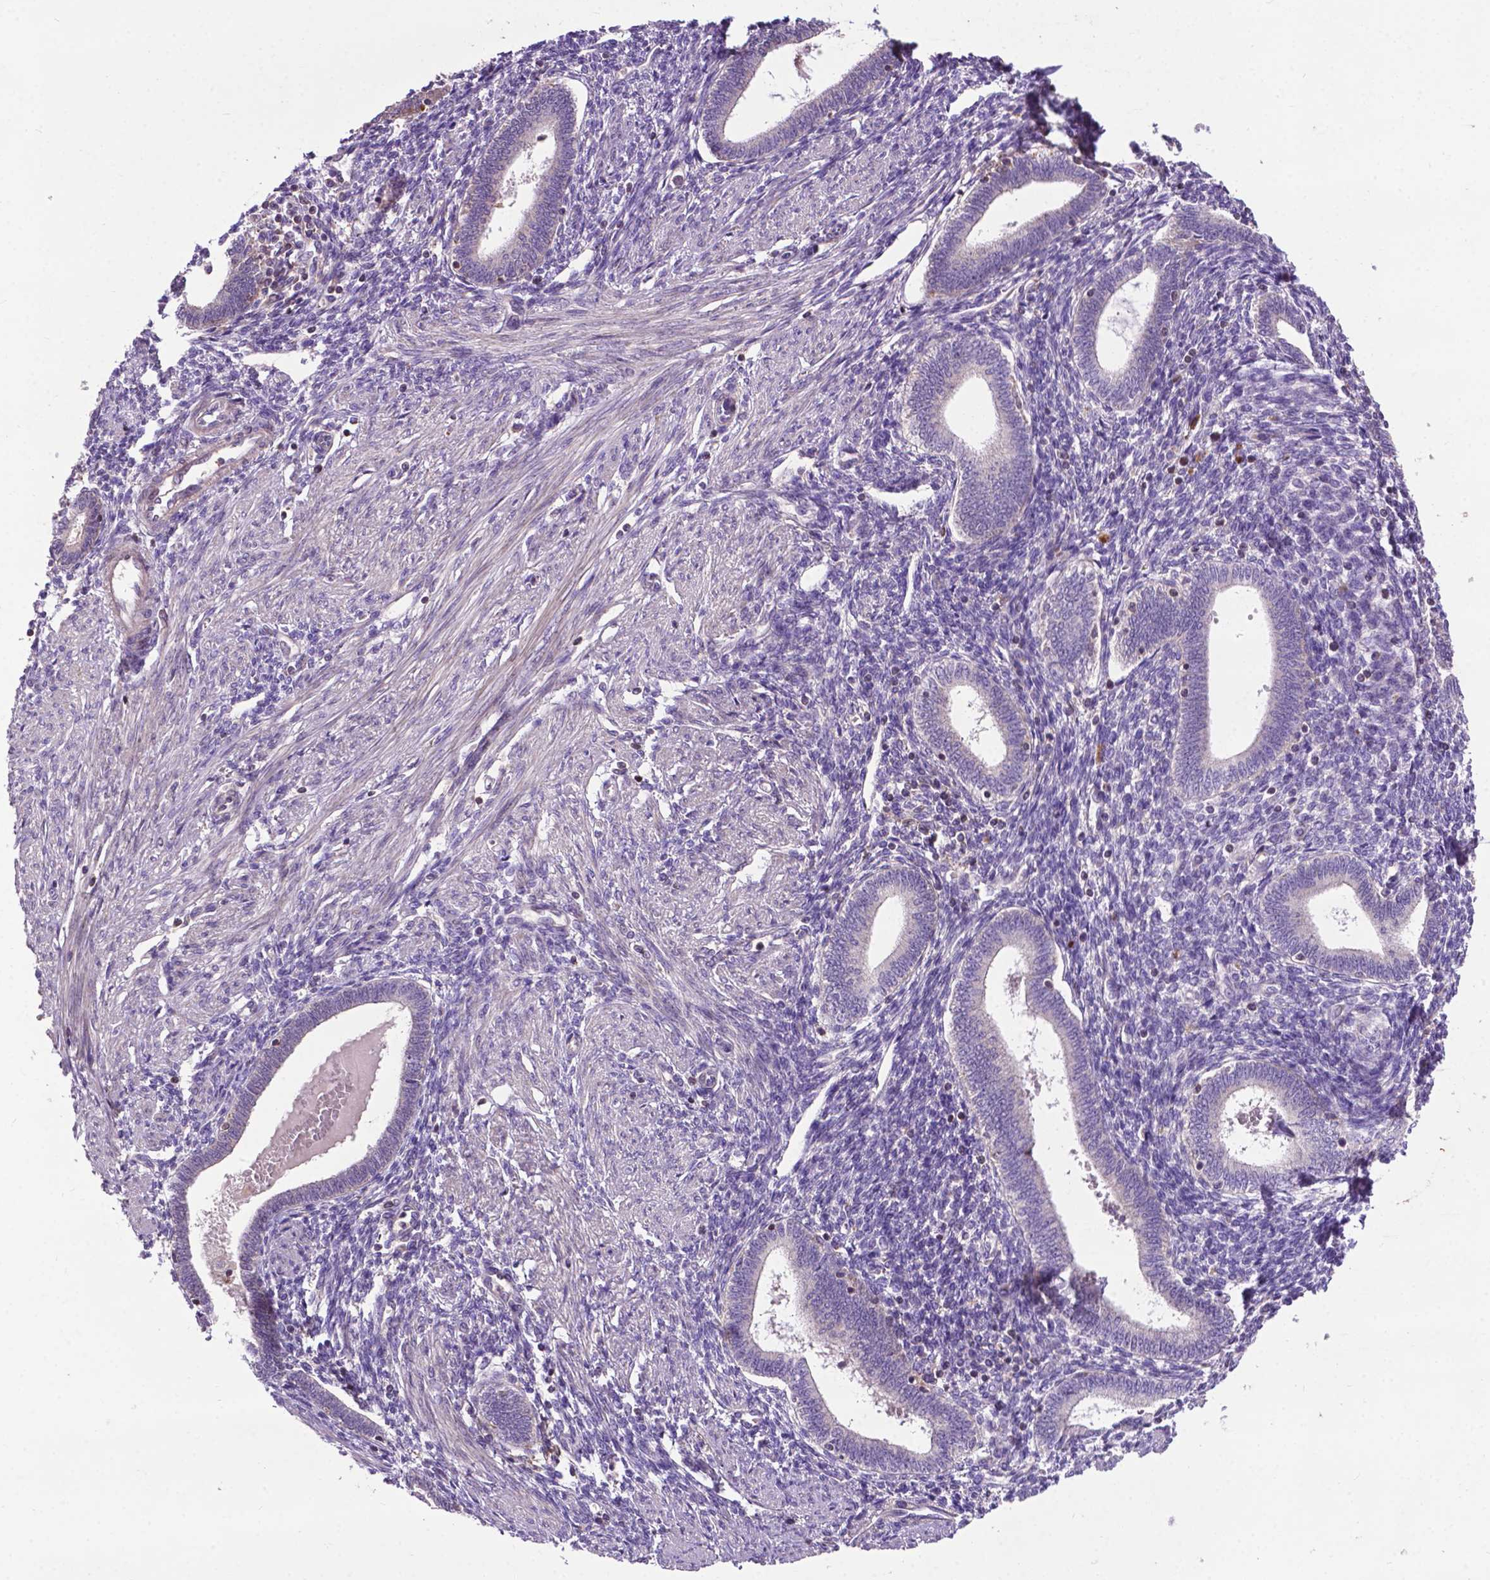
{"staining": {"intensity": "negative", "quantity": "none", "location": "none"}, "tissue": "endometrium", "cell_type": "Cells in endometrial stroma", "image_type": "normal", "snomed": [{"axis": "morphology", "description": "Normal tissue, NOS"}, {"axis": "topography", "description": "Endometrium"}], "caption": "The photomicrograph shows no staining of cells in endometrial stroma in unremarkable endometrium. Brightfield microscopy of immunohistochemistry stained with DAB (brown) and hematoxylin (blue), captured at high magnification.", "gene": "SPNS2", "patient": {"sex": "female", "age": 42}}